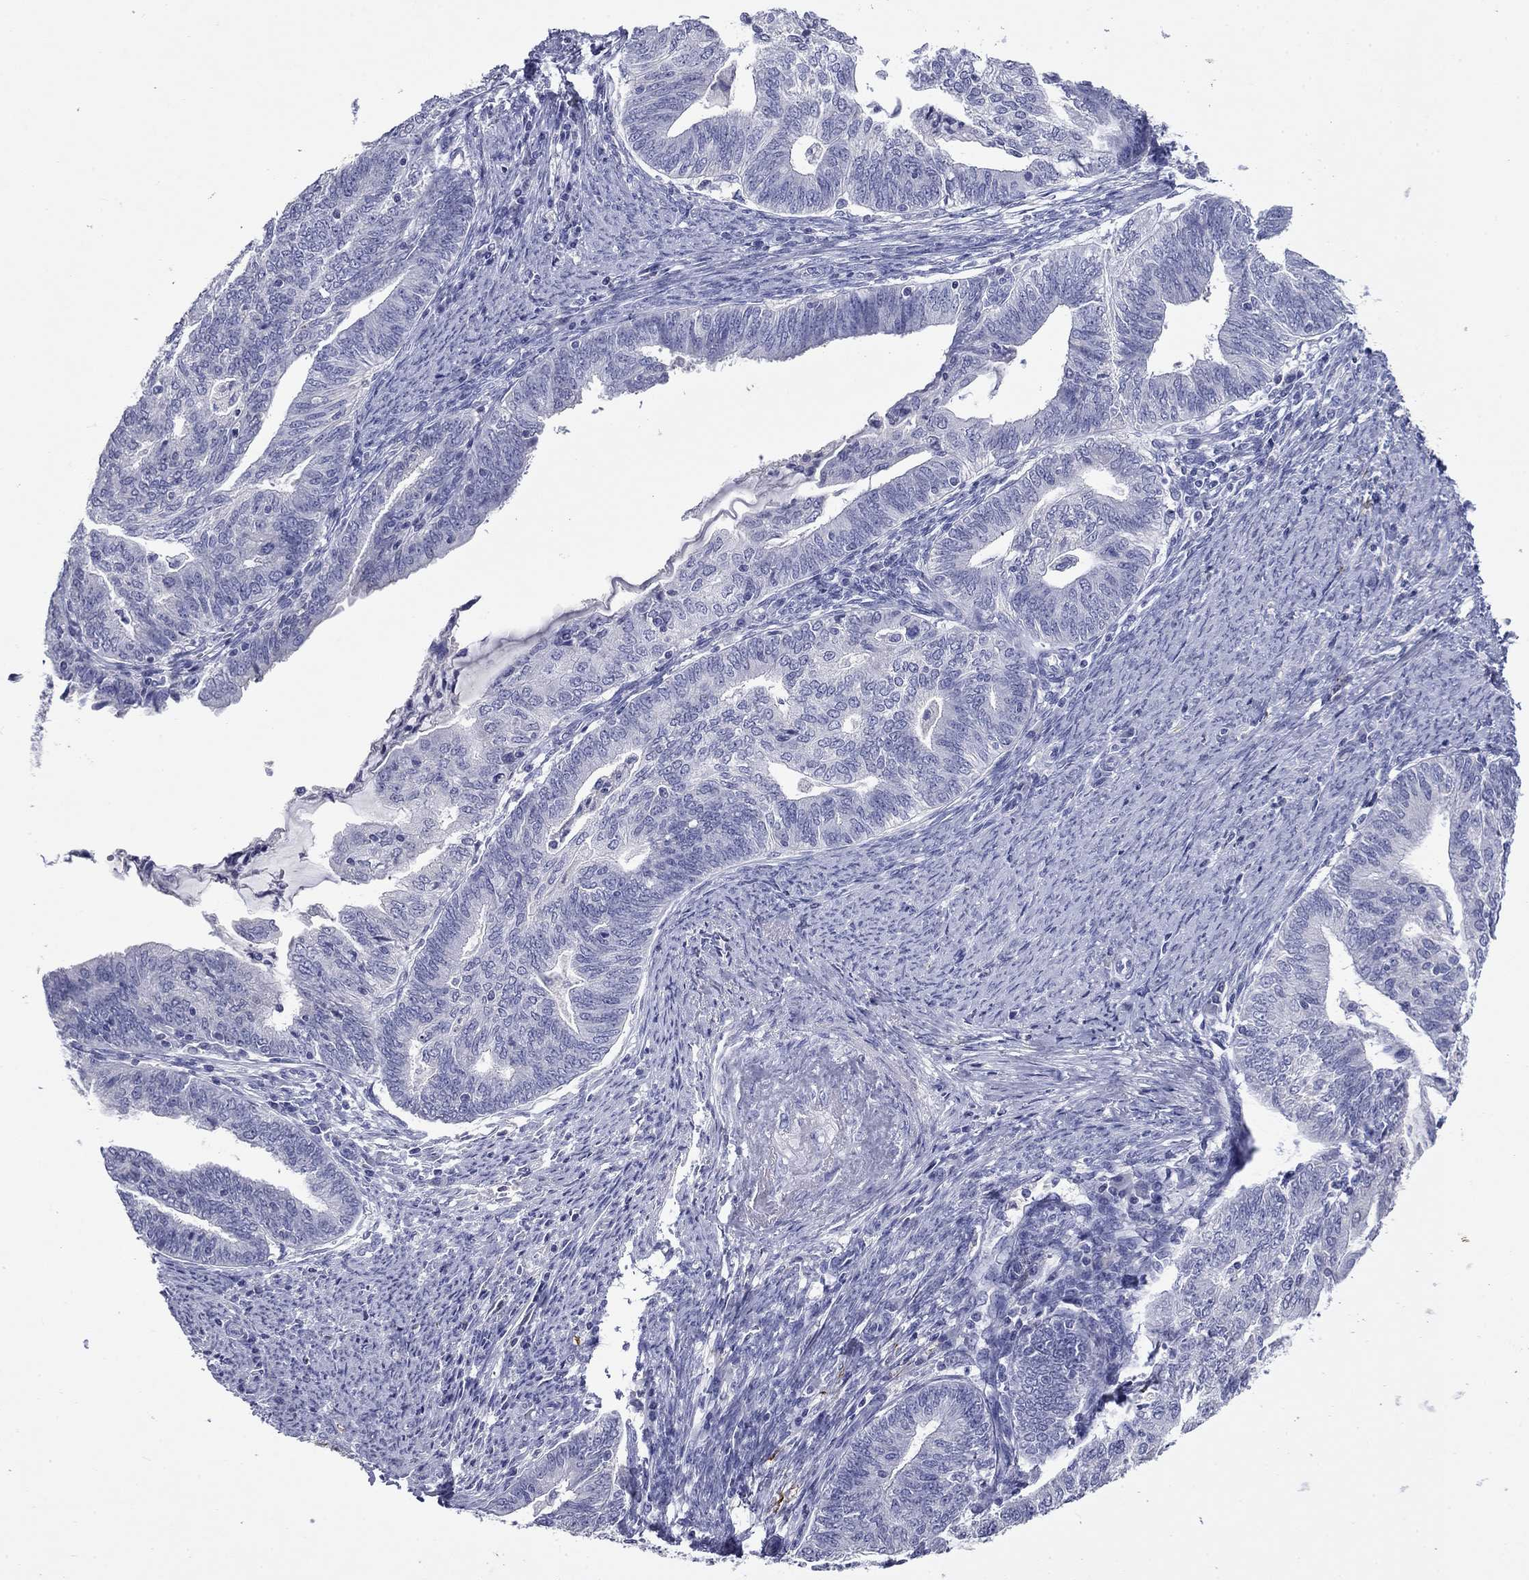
{"staining": {"intensity": "negative", "quantity": "none", "location": "none"}, "tissue": "endometrial cancer", "cell_type": "Tumor cells", "image_type": "cancer", "snomed": [{"axis": "morphology", "description": "Adenocarcinoma, NOS"}, {"axis": "topography", "description": "Endometrium"}], "caption": "DAB (3,3'-diaminobenzidine) immunohistochemical staining of endometrial cancer exhibits no significant expression in tumor cells.", "gene": "CFAP119", "patient": {"sex": "female", "age": 82}}